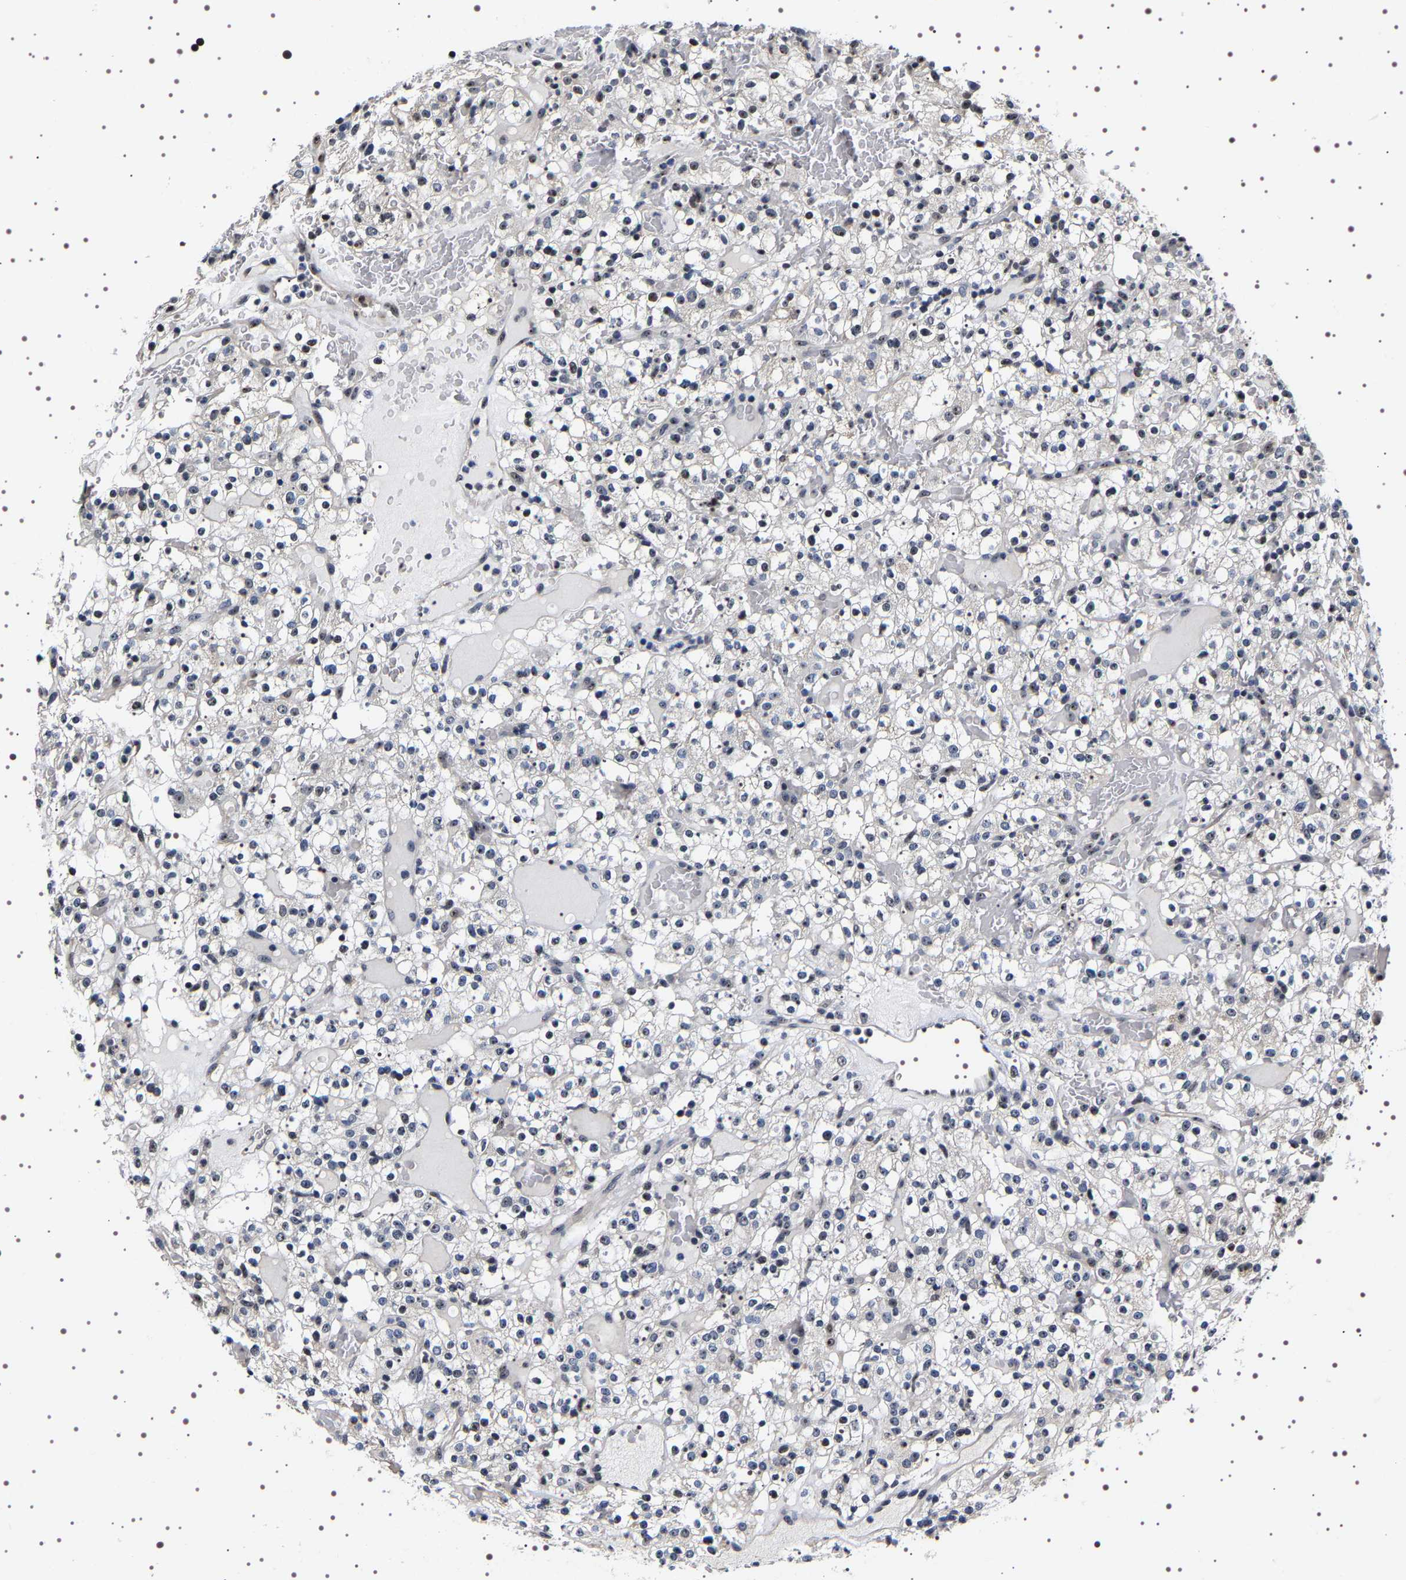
{"staining": {"intensity": "weak", "quantity": "25%-75%", "location": "nuclear"}, "tissue": "renal cancer", "cell_type": "Tumor cells", "image_type": "cancer", "snomed": [{"axis": "morphology", "description": "Normal tissue, NOS"}, {"axis": "morphology", "description": "Adenocarcinoma, NOS"}, {"axis": "topography", "description": "Kidney"}], "caption": "Weak nuclear protein positivity is seen in approximately 25%-75% of tumor cells in renal cancer.", "gene": "GNL3", "patient": {"sex": "female", "age": 72}}